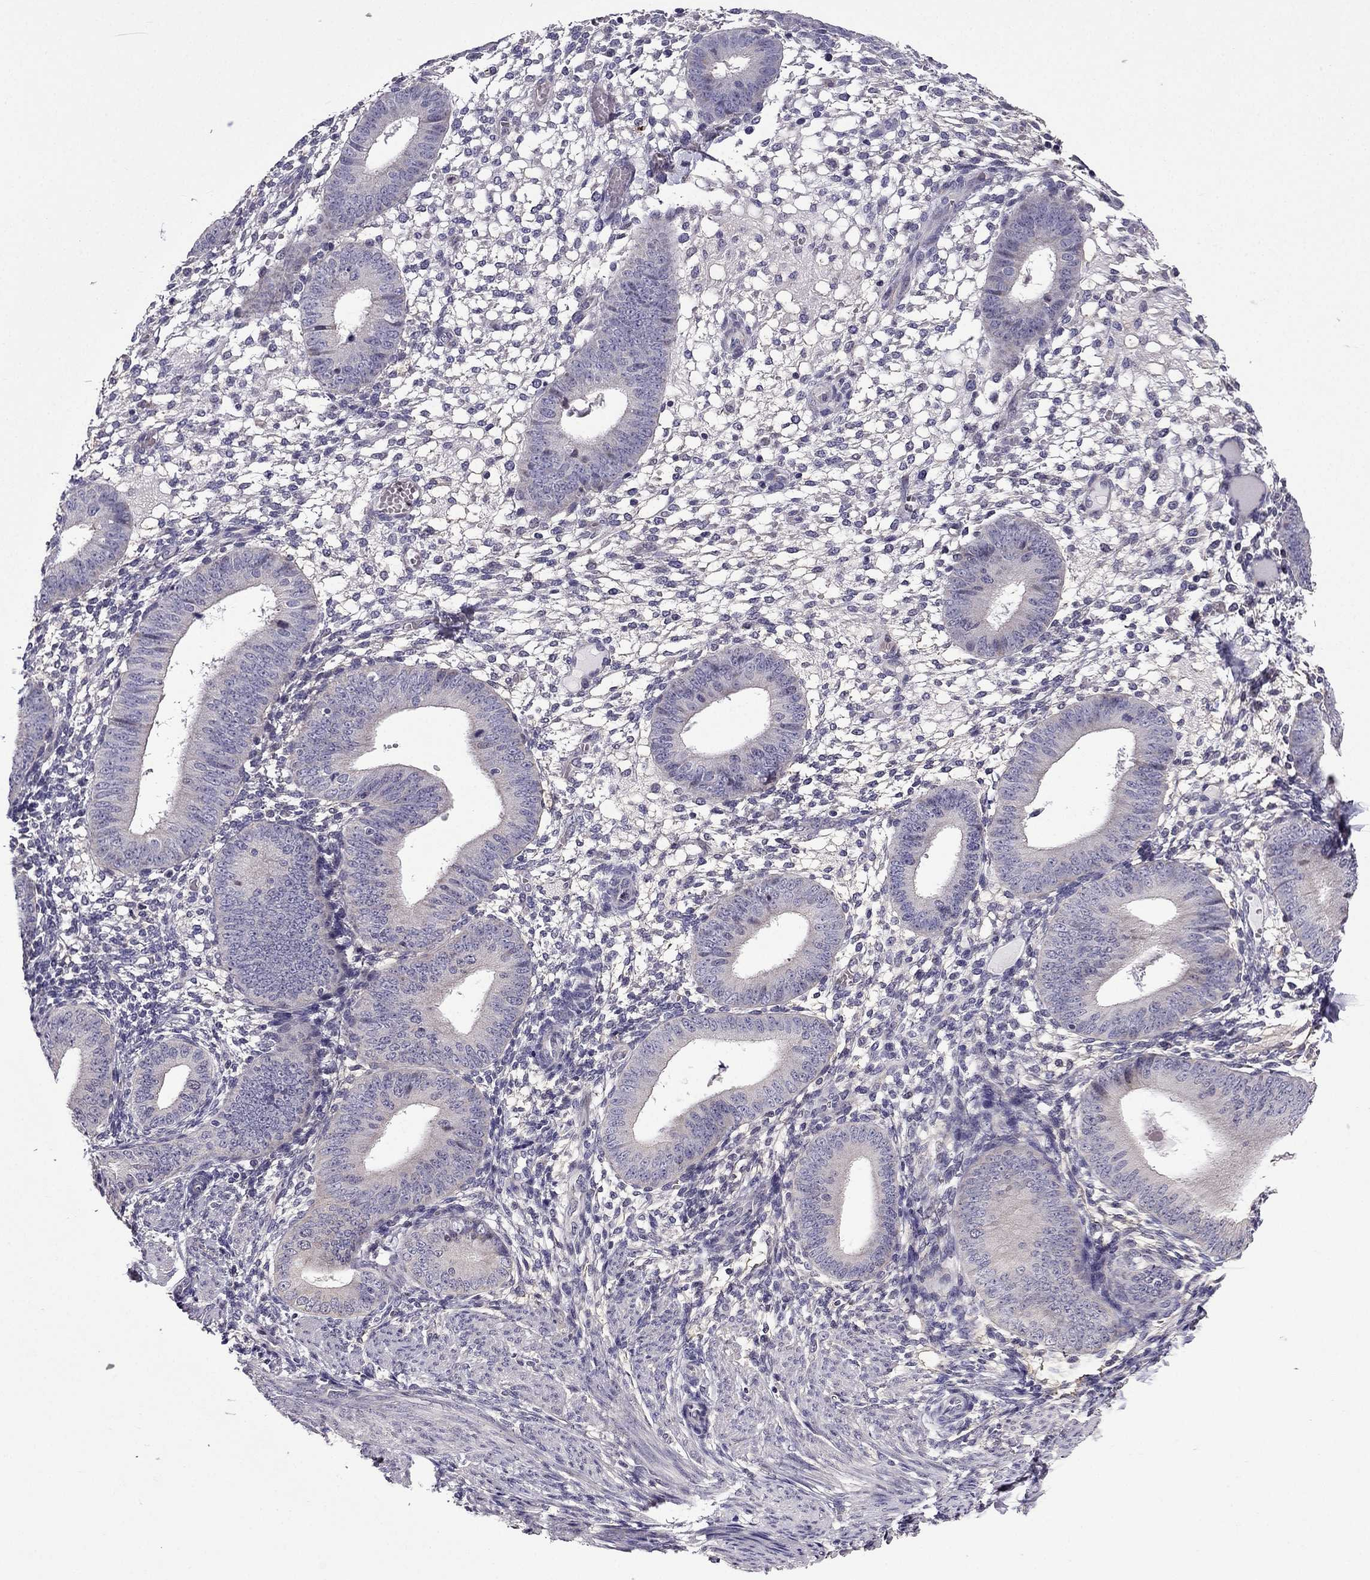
{"staining": {"intensity": "negative", "quantity": "none", "location": "none"}, "tissue": "endometrium", "cell_type": "Cells in endometrial stroma", "image_type": "normal", "snomed": [{"axis": "morphology", "description": "Normal tissue, NOS"}, {"axis": "topography", "description": "Endometrium"}], "caption": "Immunohistochemistry photomicrograph of normal human endometrium stained for a protein (brown), which displays no expression in cells in endometrial stroma. (Brightfield microscopy of DAB (3,3'-diaminobenzidine) IHC at high magnification).", "gene": "SLC6A2", "patient": {"sex": "female", "age": 39}}